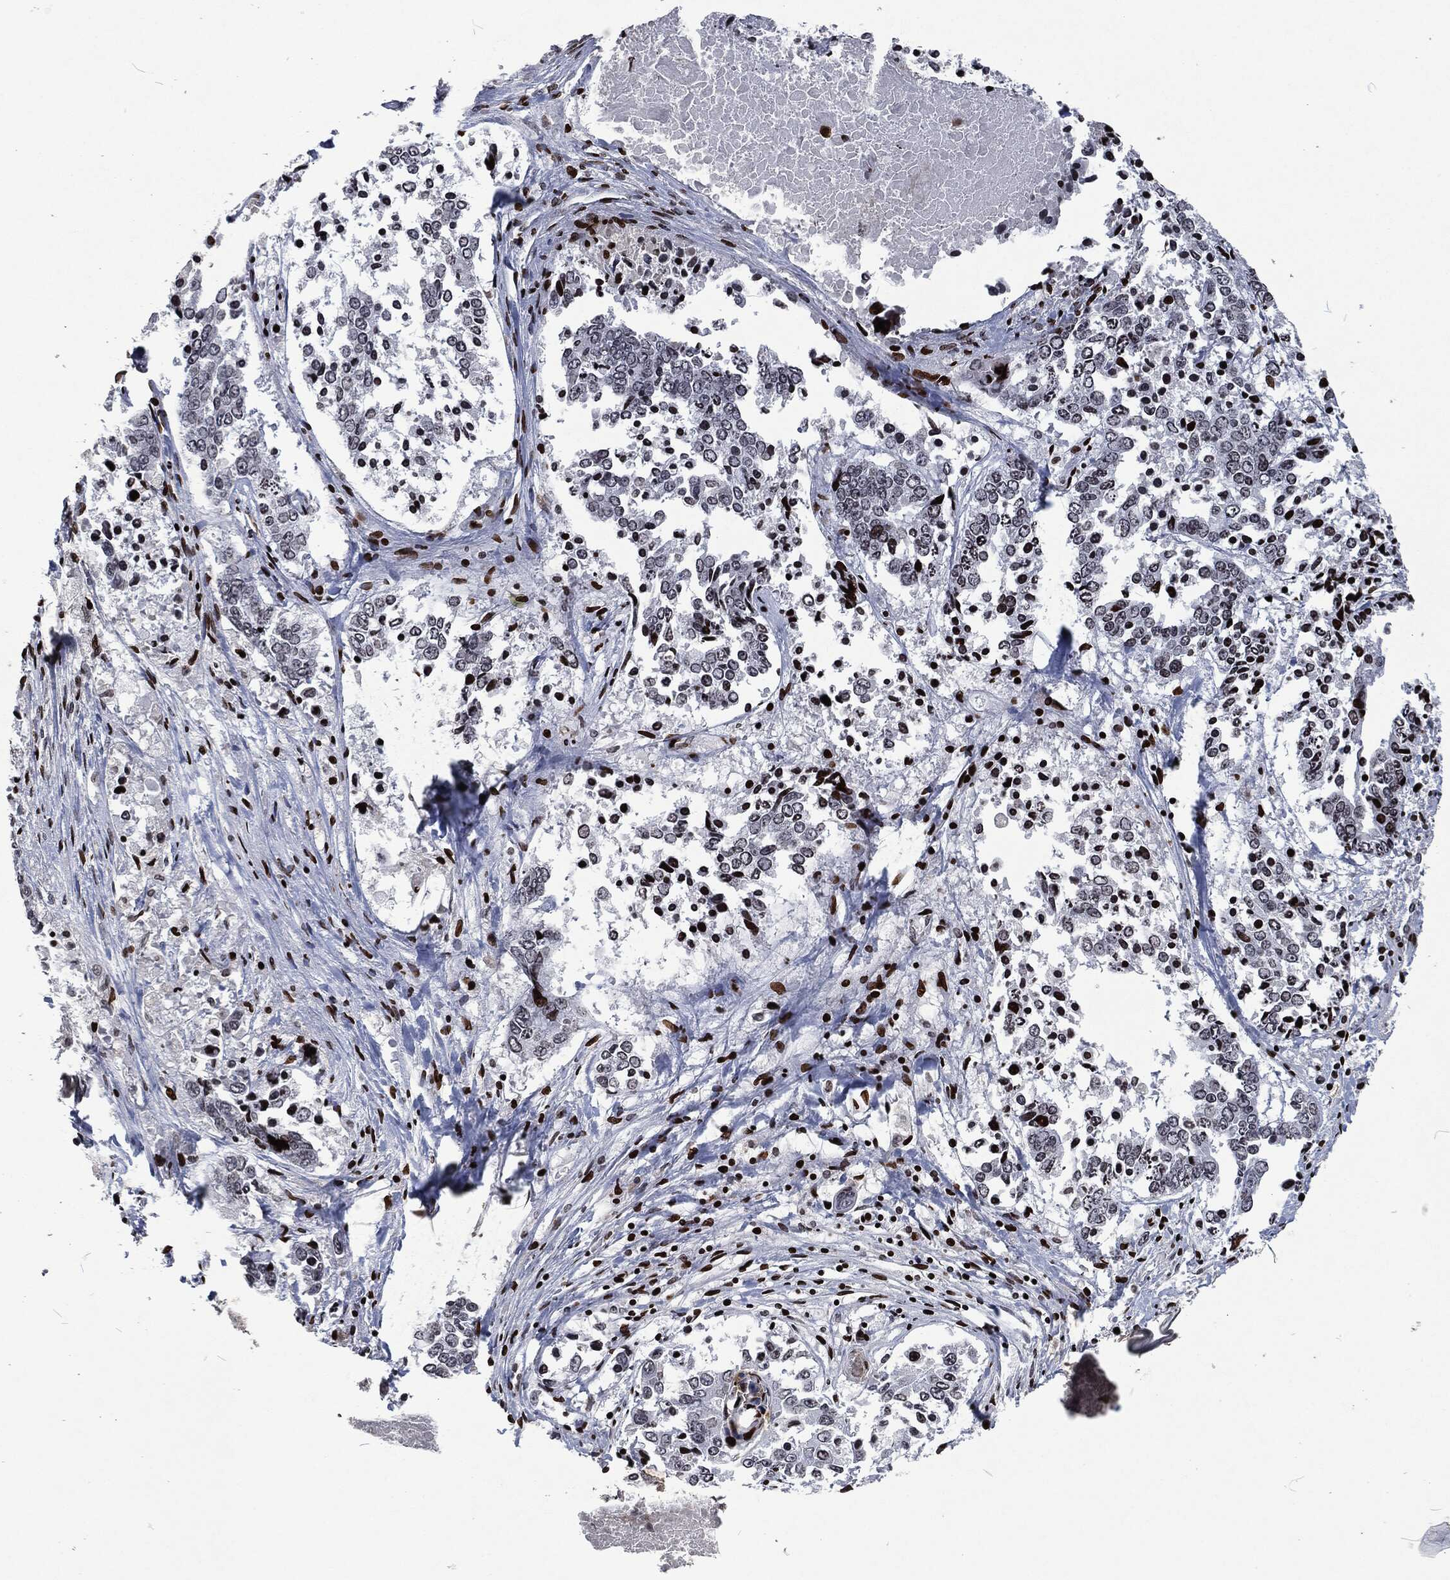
{"staining": {"intensity": "negative", "quantity": "none", "location": "none"}, "tissue": "lung cancer", "cell_type": "Tumor cells", "image_type": "cancer", "snomed": [{"axis": "morphology", "description": "Squamous cell carcinoma, NOS"}, {"axis": "topography", "description": "Lung"}], "caption": "Tumor cells are negative for brown protein staining in lung cancer. The staining was performed using DAB (3,3'-diaminobenzidine) to visualize the protein expression in brown, while the nuclei were stained in blue with hematoxylin (Magnification: 20x).", "gene": "EGFR", "patient": {"sex": "male", "age": 82}}